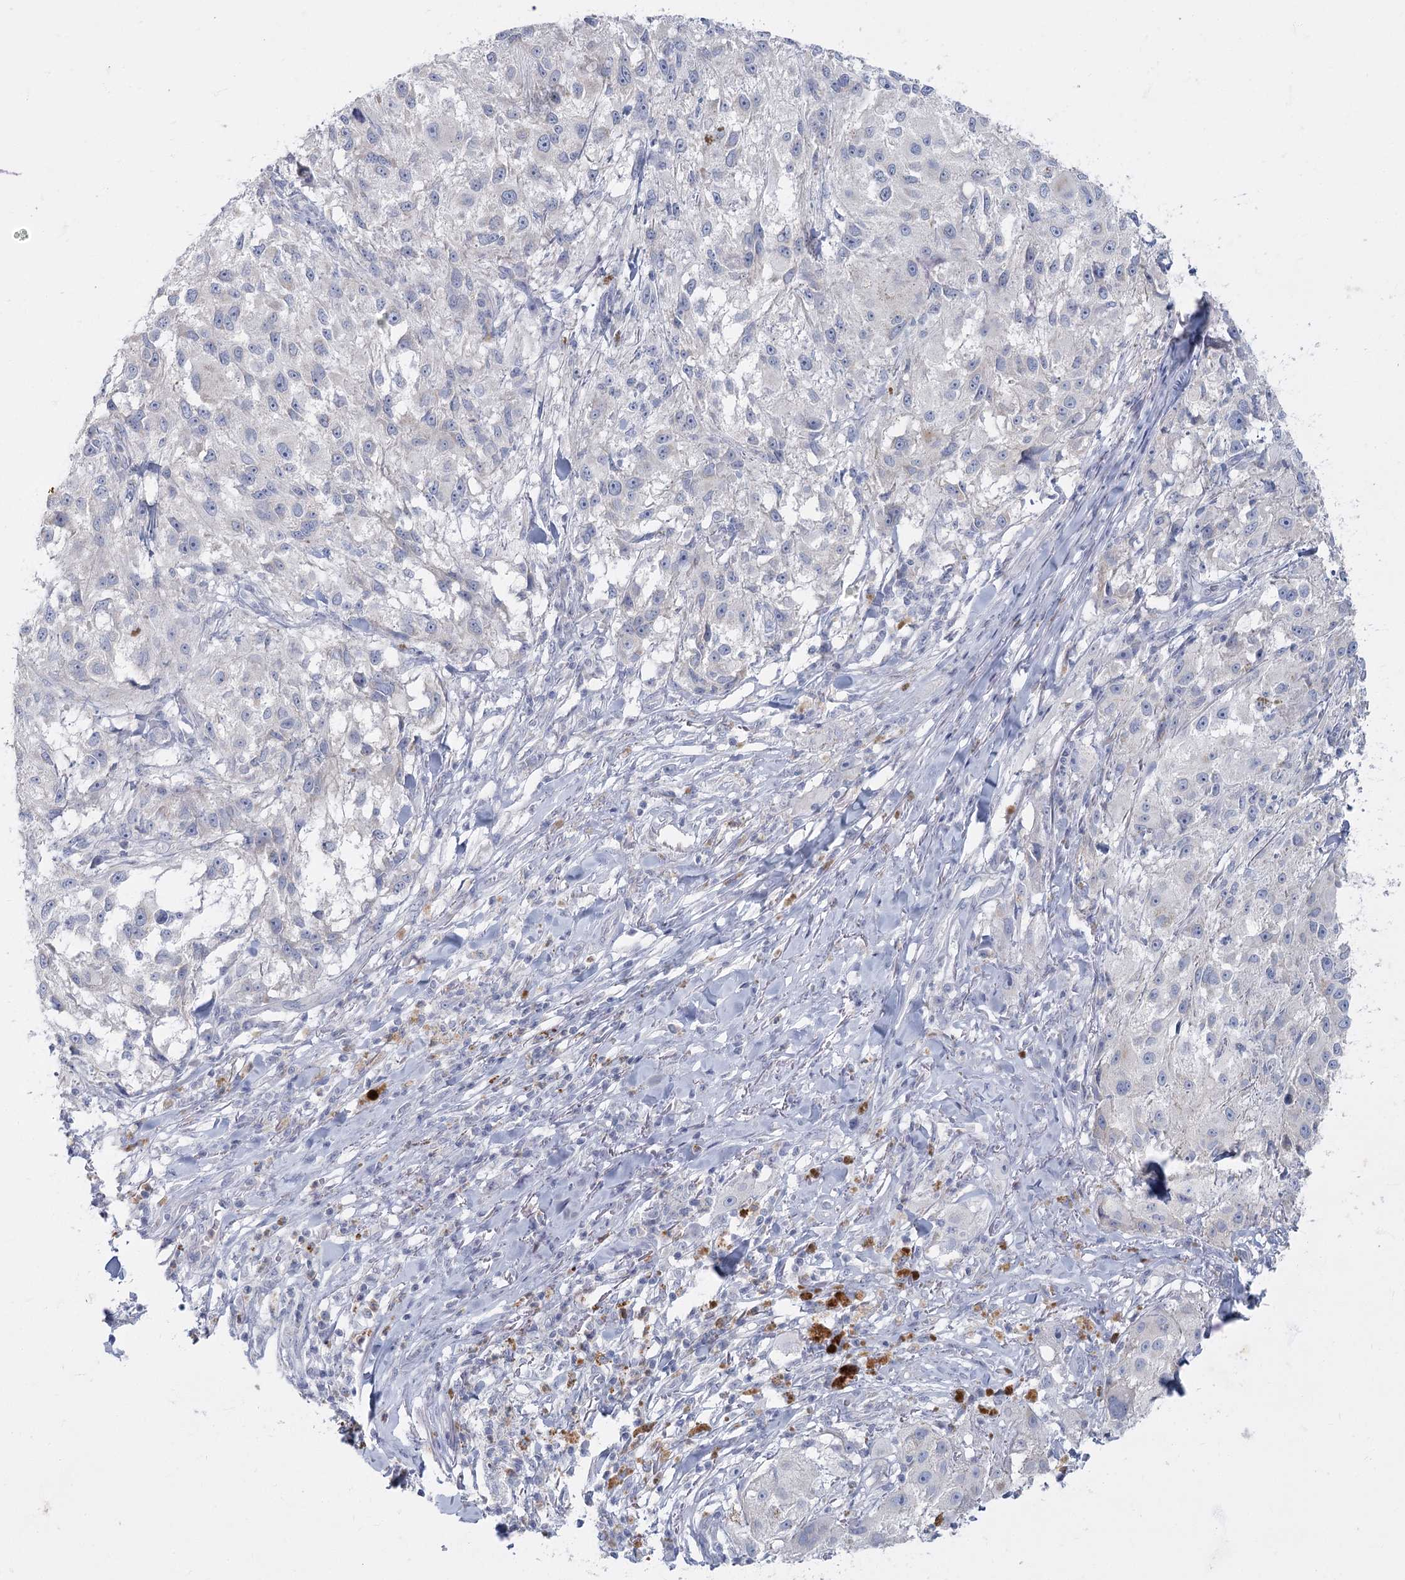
{"staining": {"intensity": "negative", "quantity": "none", "location": "none"}, "tissue": "melanoma", "cell_type": "Tumor cells", "image_type": "cancer", "snomed": [{"axis": "morphology", "description": "Necrosis, NOS"}, {"axis": "morphology", "description": "Malignant melanoma, NOS"}, {"axis": "topography", "description": "Skin"}], "caption": "An immunohistochemistry (IHC) photomicrograph of melanoma is shown. There is no staining in tumor cells of melanoma.", "gene": "FAM110C", "patient": {"sex": "female", "age": 87}}